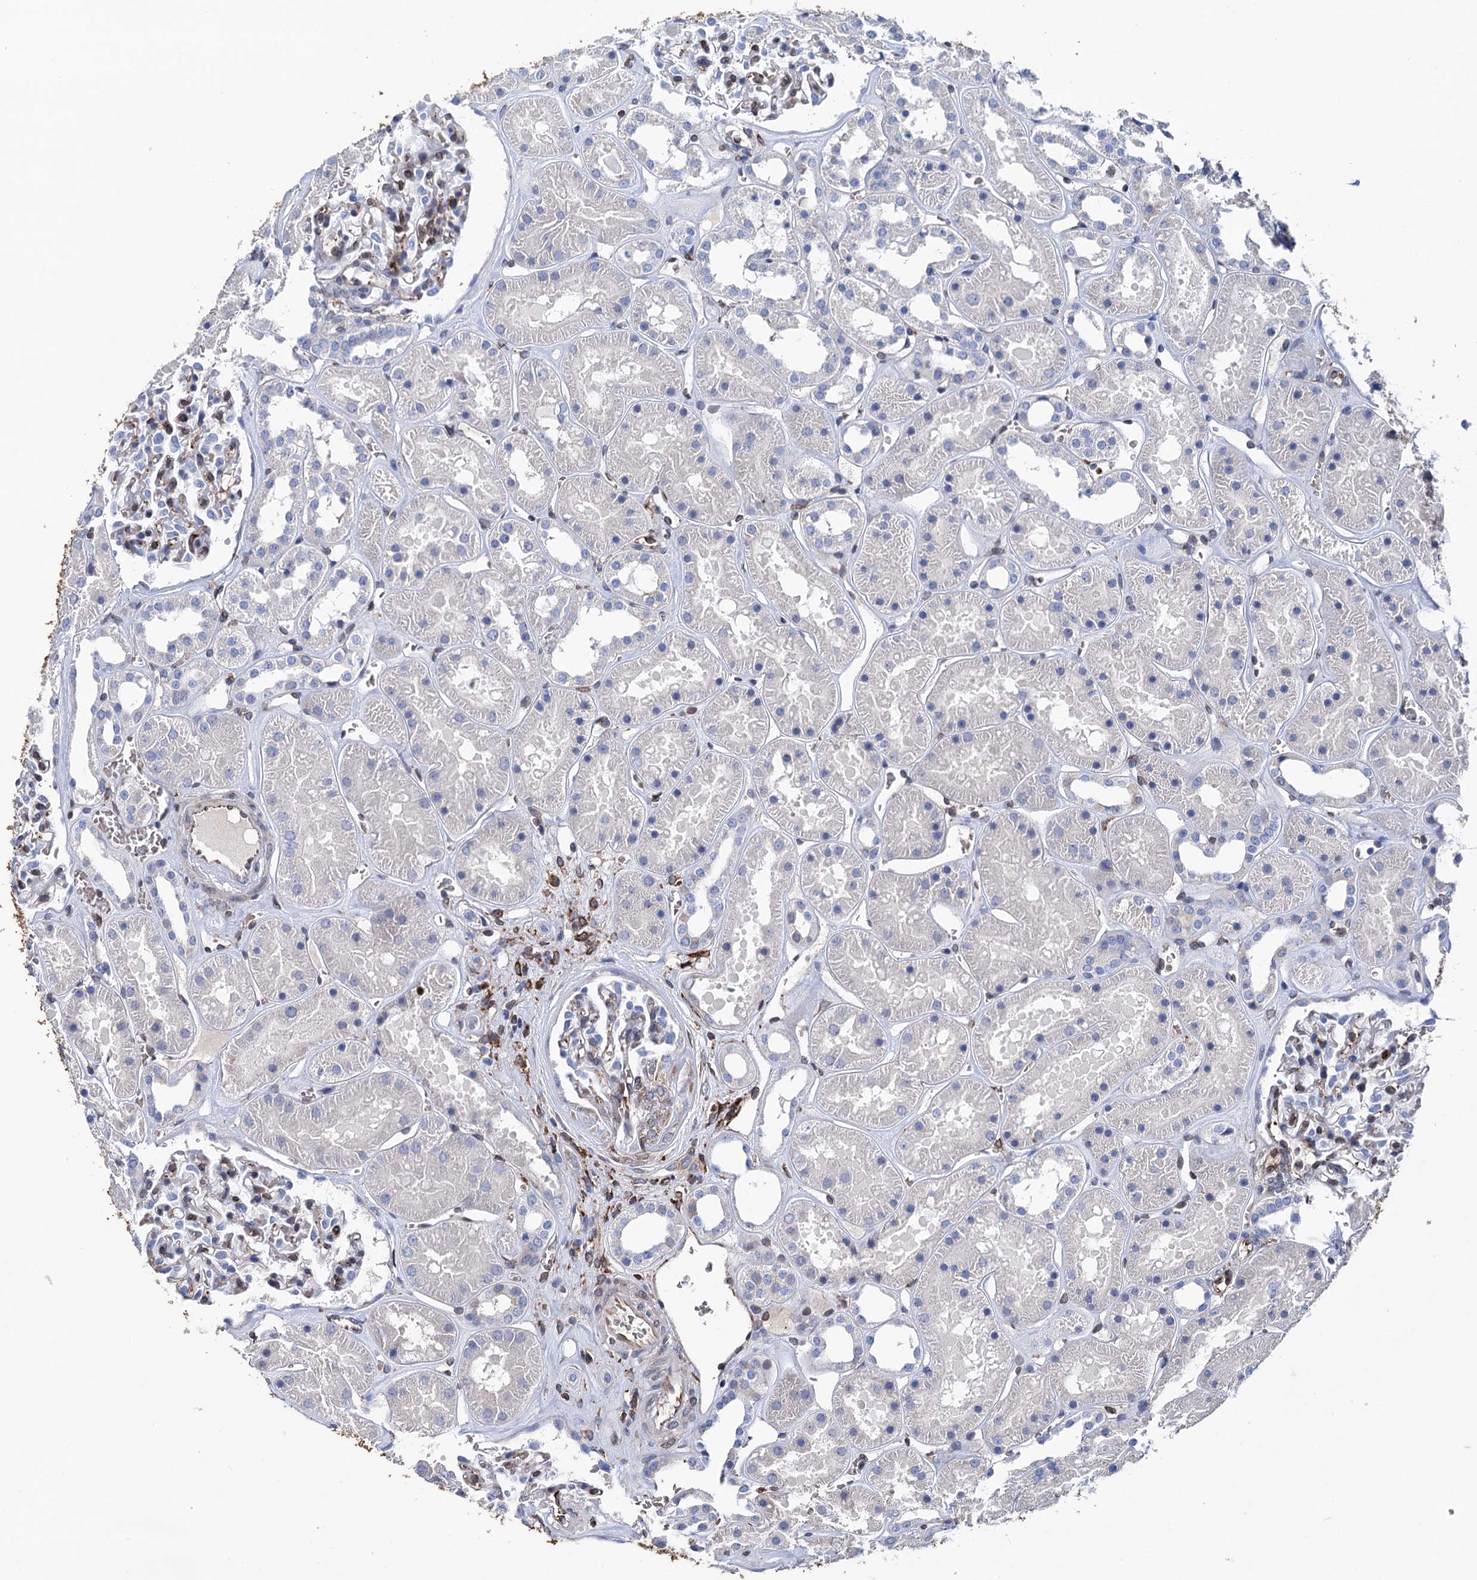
{"staining": {"intensity": "negative", "quantity": "none", "location": "none"}, "tissue": "kidney", "cell_type": "Cells in glomeruli", "image_type": "normal", "snomed": [{"axis": "morphology", "description": "Normal tissue, NOS"}, {"axis": "topography", "description": "Kidney"}], "caption": "IHC of normal human kidney shows no positivity in cells in glomeruli.", "gene": "STING1", "patient": {"sex": "female", "age": 41}}